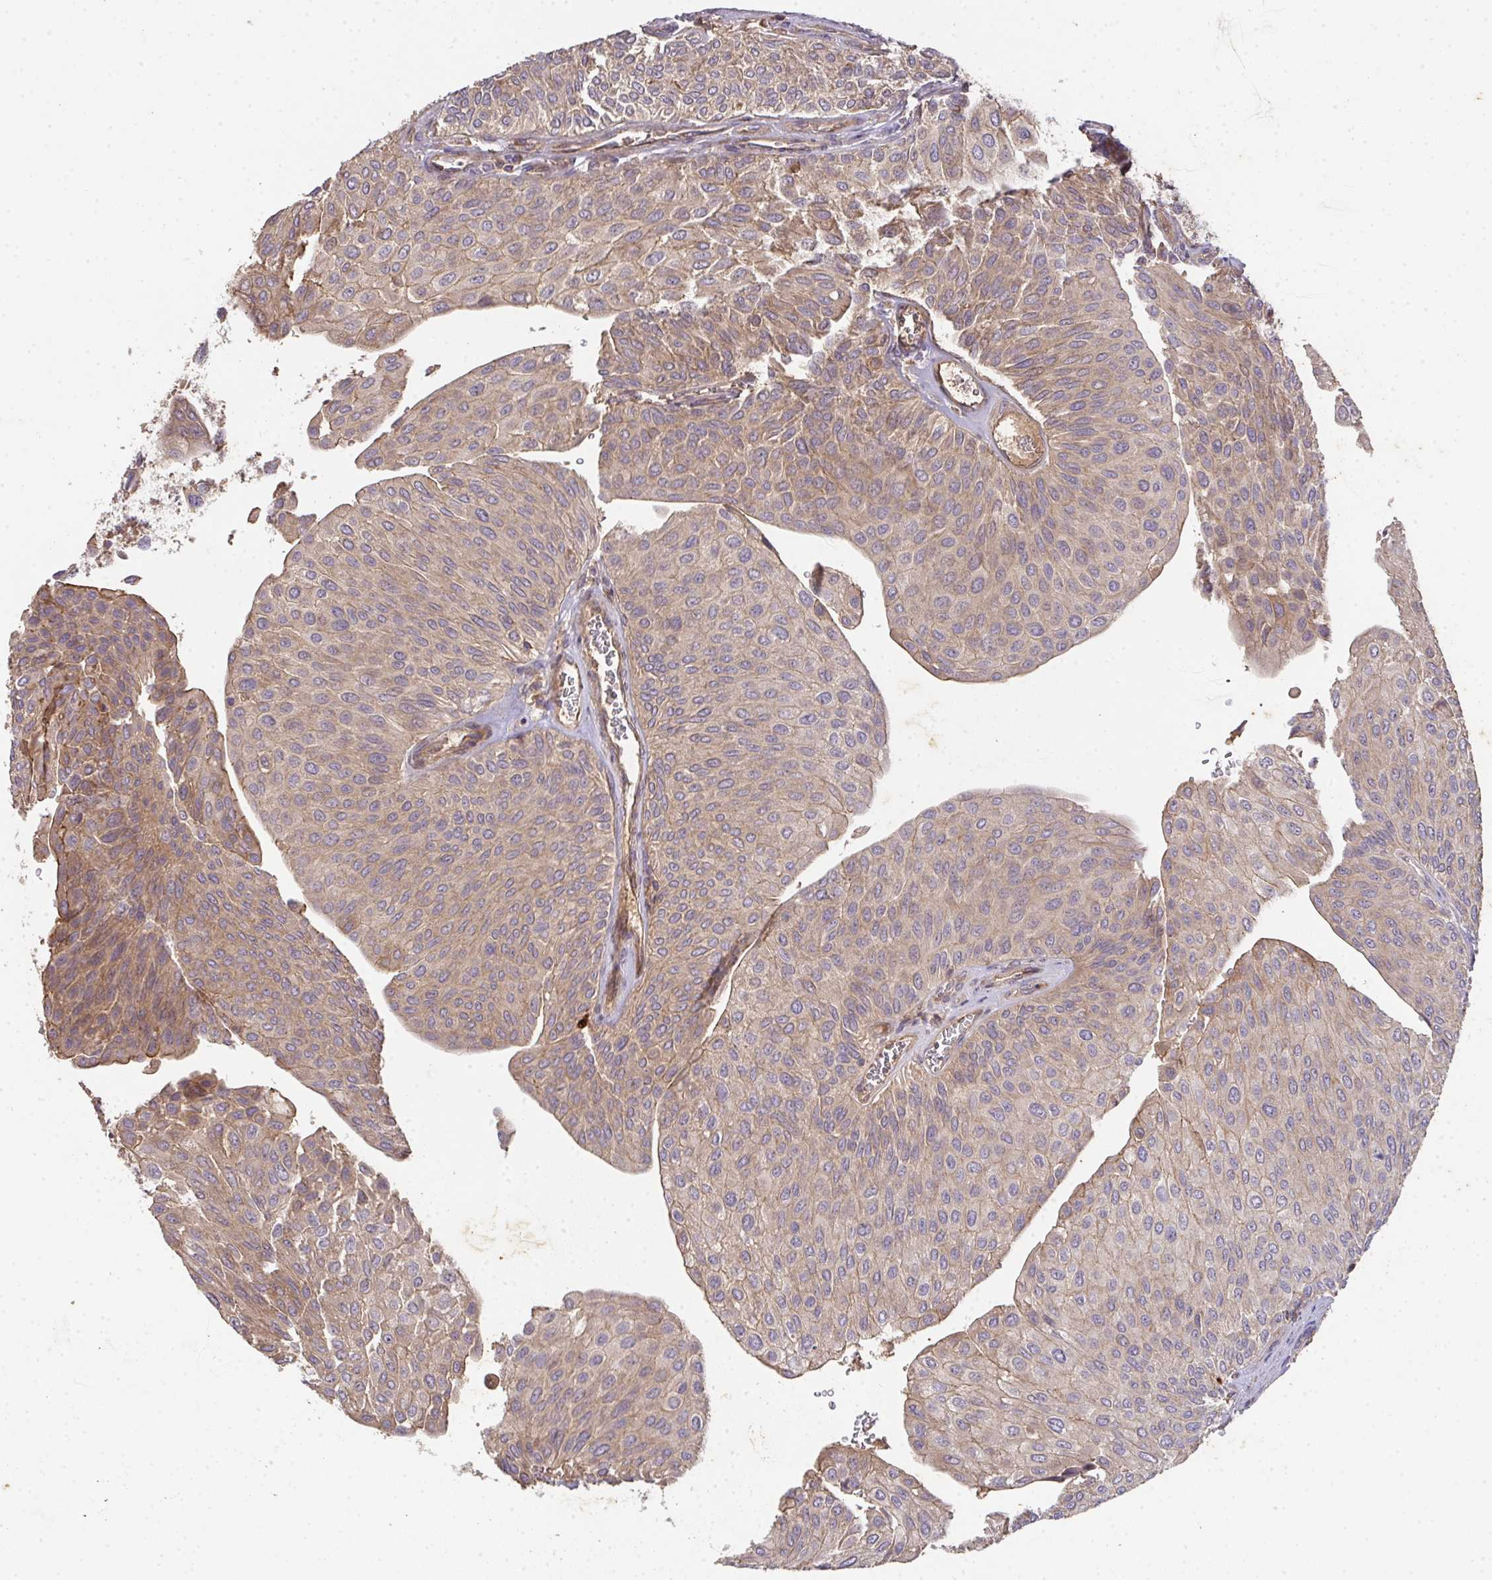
{"staining": {"intensity": "weak", "quantity": ">75%", "location": "cytoplasmic/membranous"}, "tissue": "urothelial cancer", "cell_type": "Tumor cells", "image_type": "cancer", "snomed": [{"axis": "morphology", "description": "Urothelial carcinoma, NOS"}, {"axis": "topography", "description": "Urinary bladder"}], "caption": "An immunohistochemistry histopathology image of tumor tissue is shown. Protein staining in brown labels weak cytoplasmic/membranous positivity in urothelial cancer within tumor cells.", "gene": "TNMD", "patient": {"sex": "male", "age": 67}}